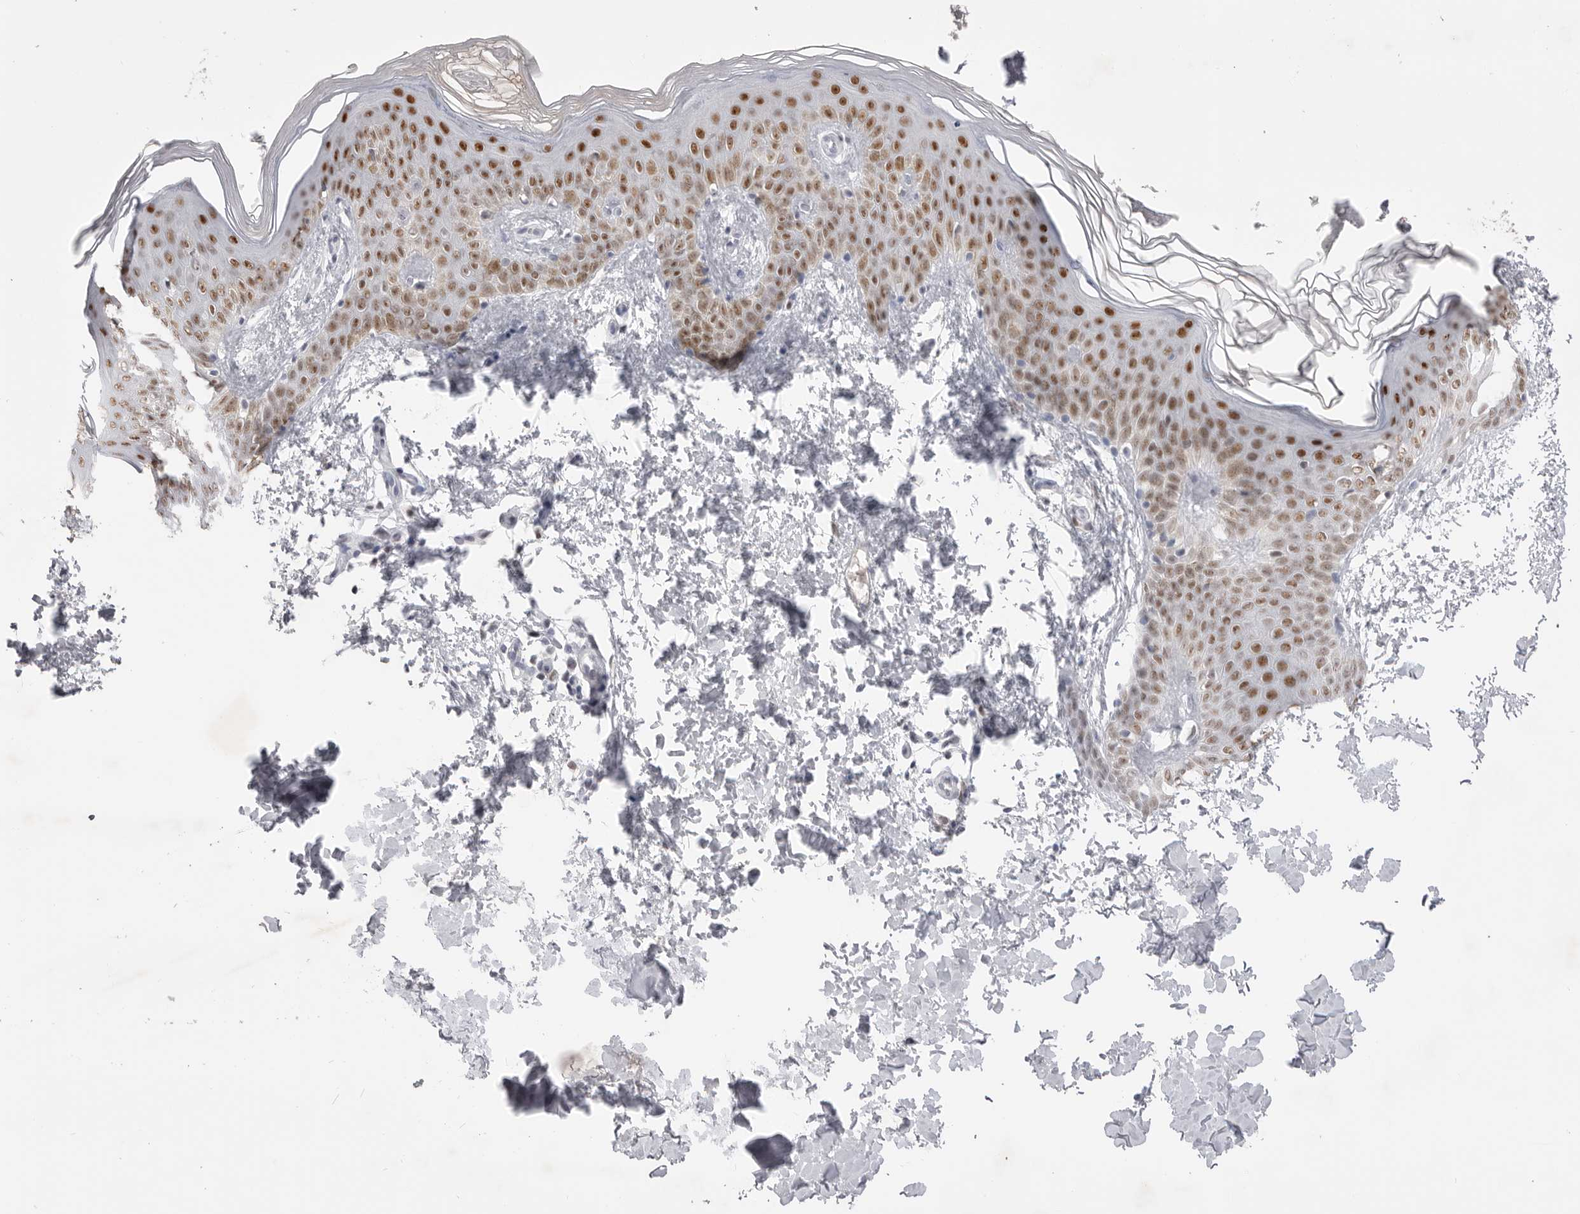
{"staining": {"intensity": "negative", "quantity": "none", "location": "none"}, "tissue": "skin", "cell_type": "Fibroblasts", "image_type": "normal", "snomed": [{"axis": "morphology", "description": "Normal tissue, NOS"}, {"axis": "morphology", "description": "Neoplasm, benign, NOS"}, {"axis": "topography", "description": "Skin"}, {"axis": "topography", "description": "Soft tissue"}], "caption": "The image exhibits no staining of fibroblasts in normal skin.", "gene": "ZBTB7B", "patient": {"sex": "male", "age": 26}}